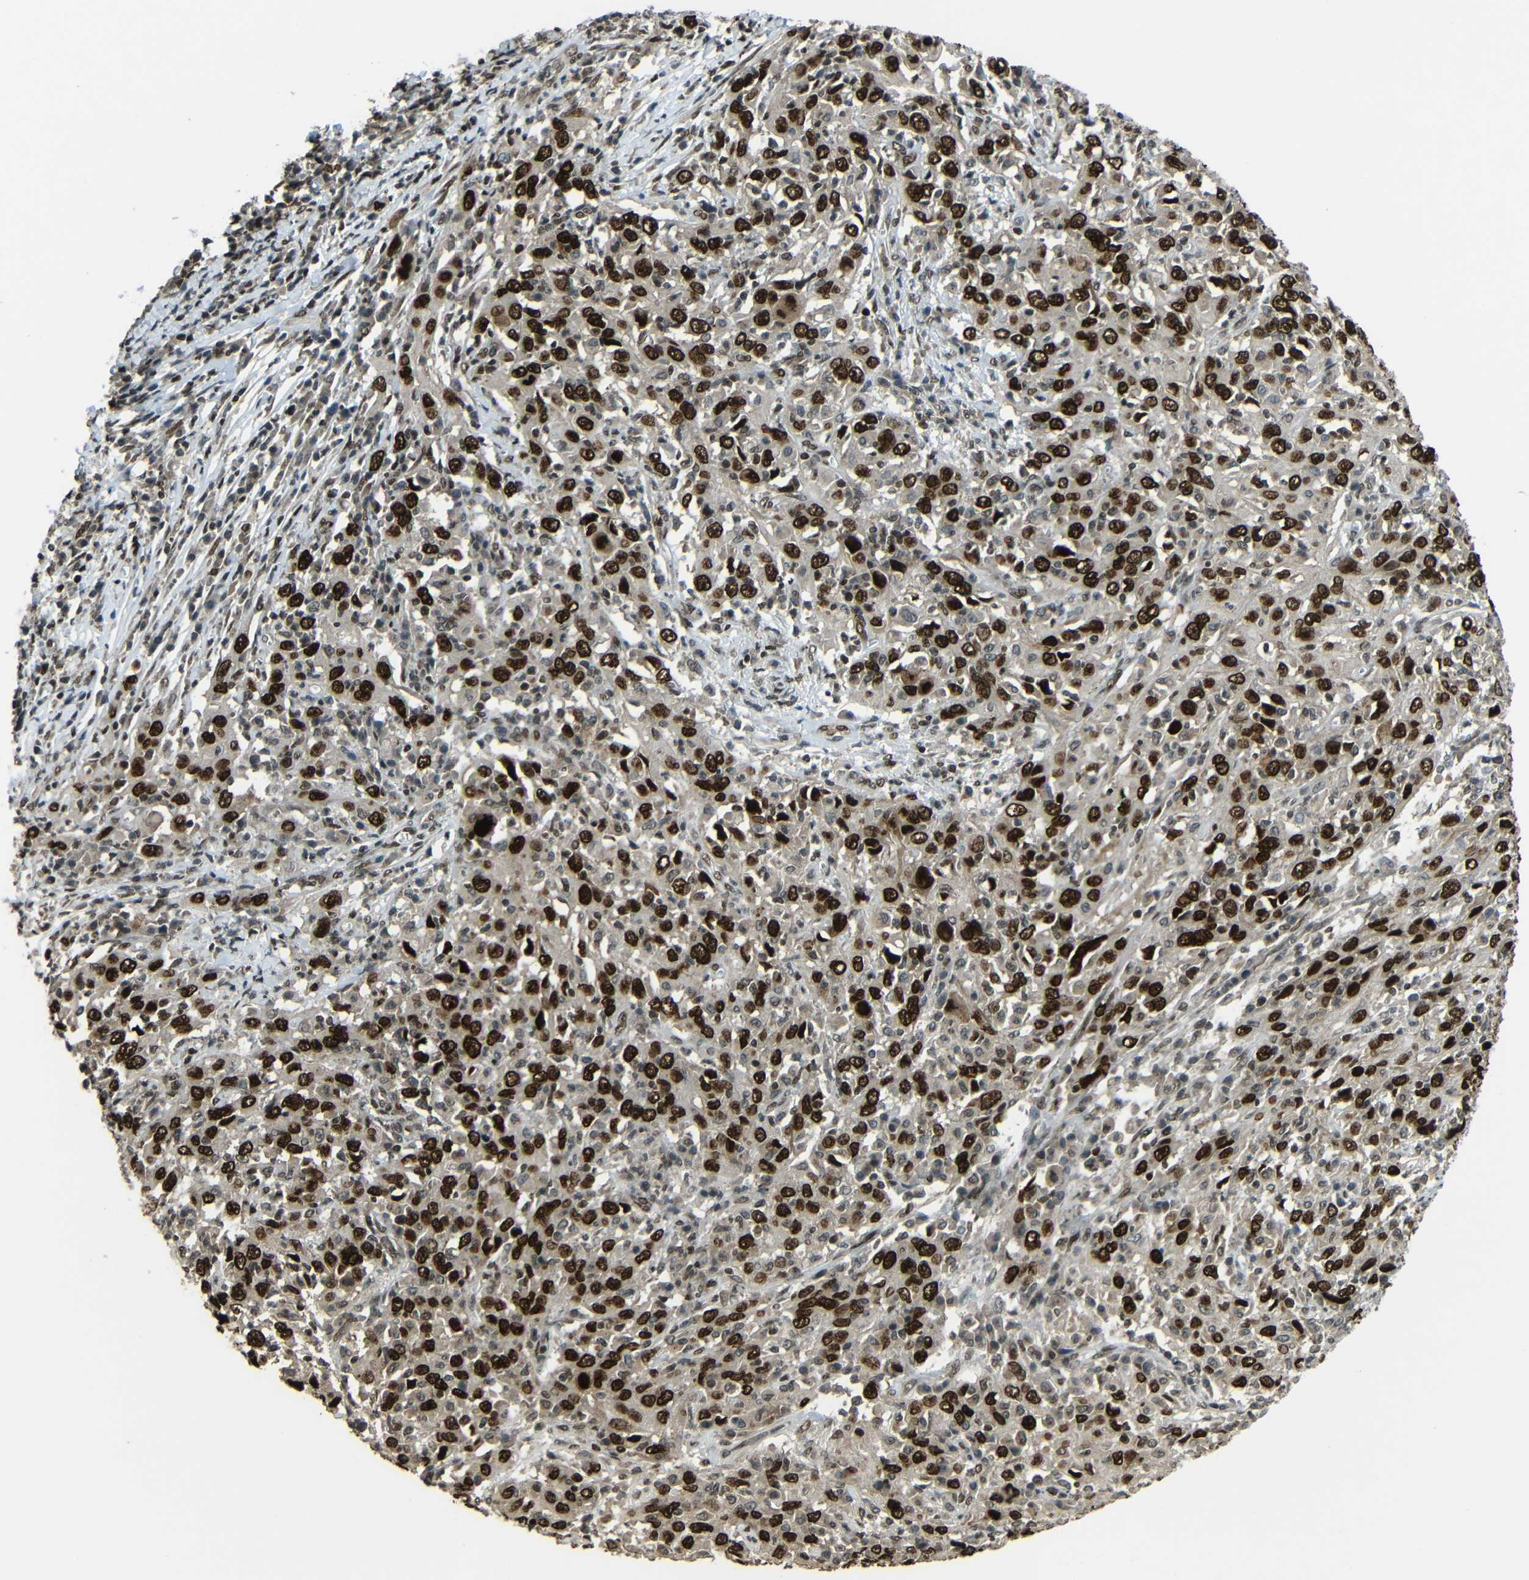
{"staining": {"intensity": "strong", "quantity": ">75%", "location": "nuclear"}, "tissue": "cervical cancer", "cell_type": "Tumor cells", "image_type": "cancer", "snomed": [{"axis": "morphology", "description": "Squamous cell carcinoma, NOS"}, {"axis": "topography", "description": "Cervix"}], "caption": "Human cervical cancer stained with a brown dye exhibits strong nuclear positive expression in about >75% of tumor cells.", "gene": "PSIP1", "patient": {"sex": "female", "age": 46}}